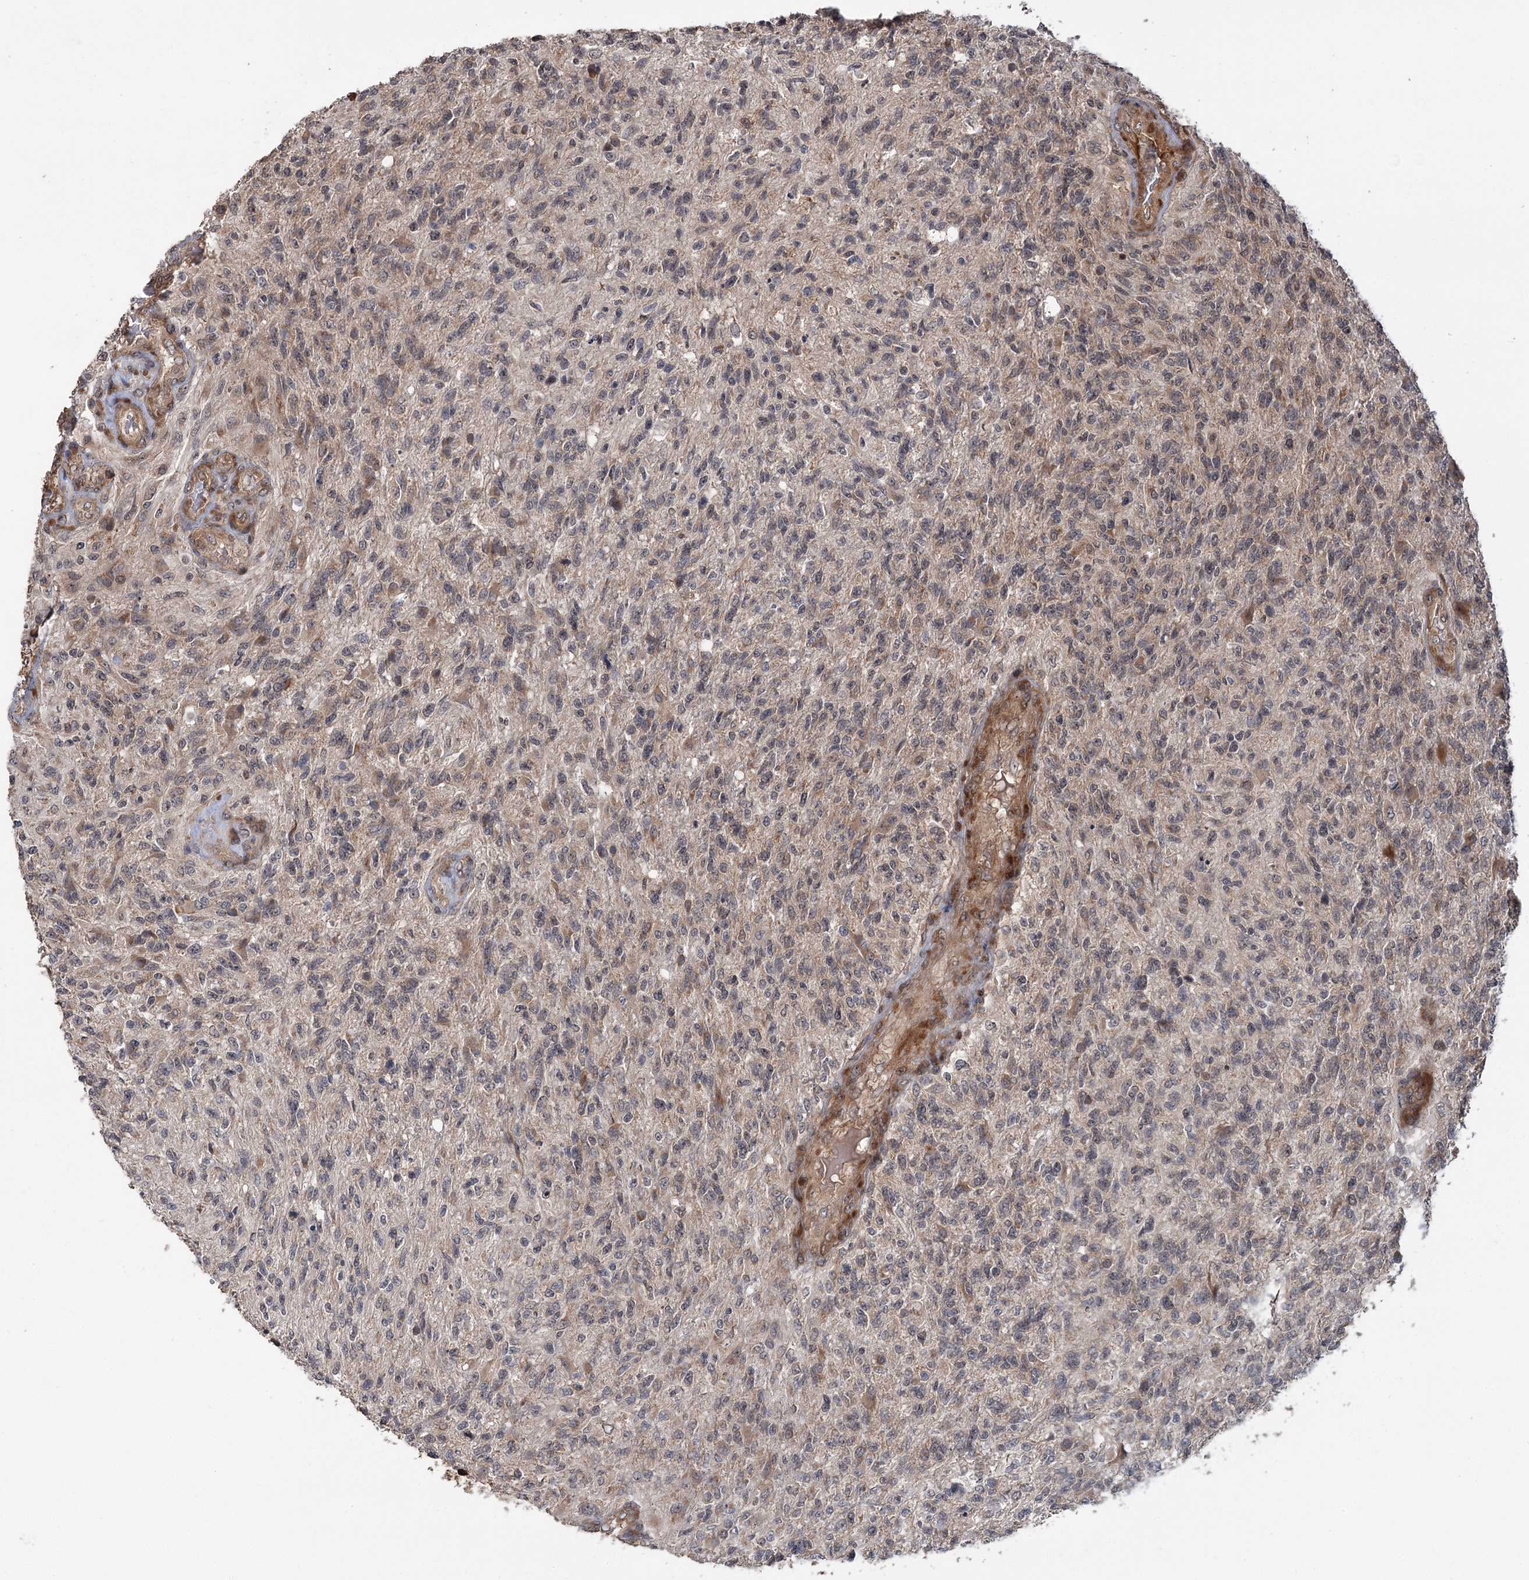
{"staining": {"intensity": "weak", "quantity": "<25%", "location": "cytoplasmic/membranous"}, "tissue": "glioma", "cell_type": "Tumor cells", "image_type": "cancer", "snomed": [{"axis": "morphology", "description": "Glioma, malignant, High grade"}, {"axis": "topography", "description": "Brain"}], "caption": "DAB (3,3'-diaminobenzidine) immunohistochemical staining of glioma displays no significant expression in tumor cells.", "gene": "KANSL2", "patient": {"sex": "male", "age": 56}}